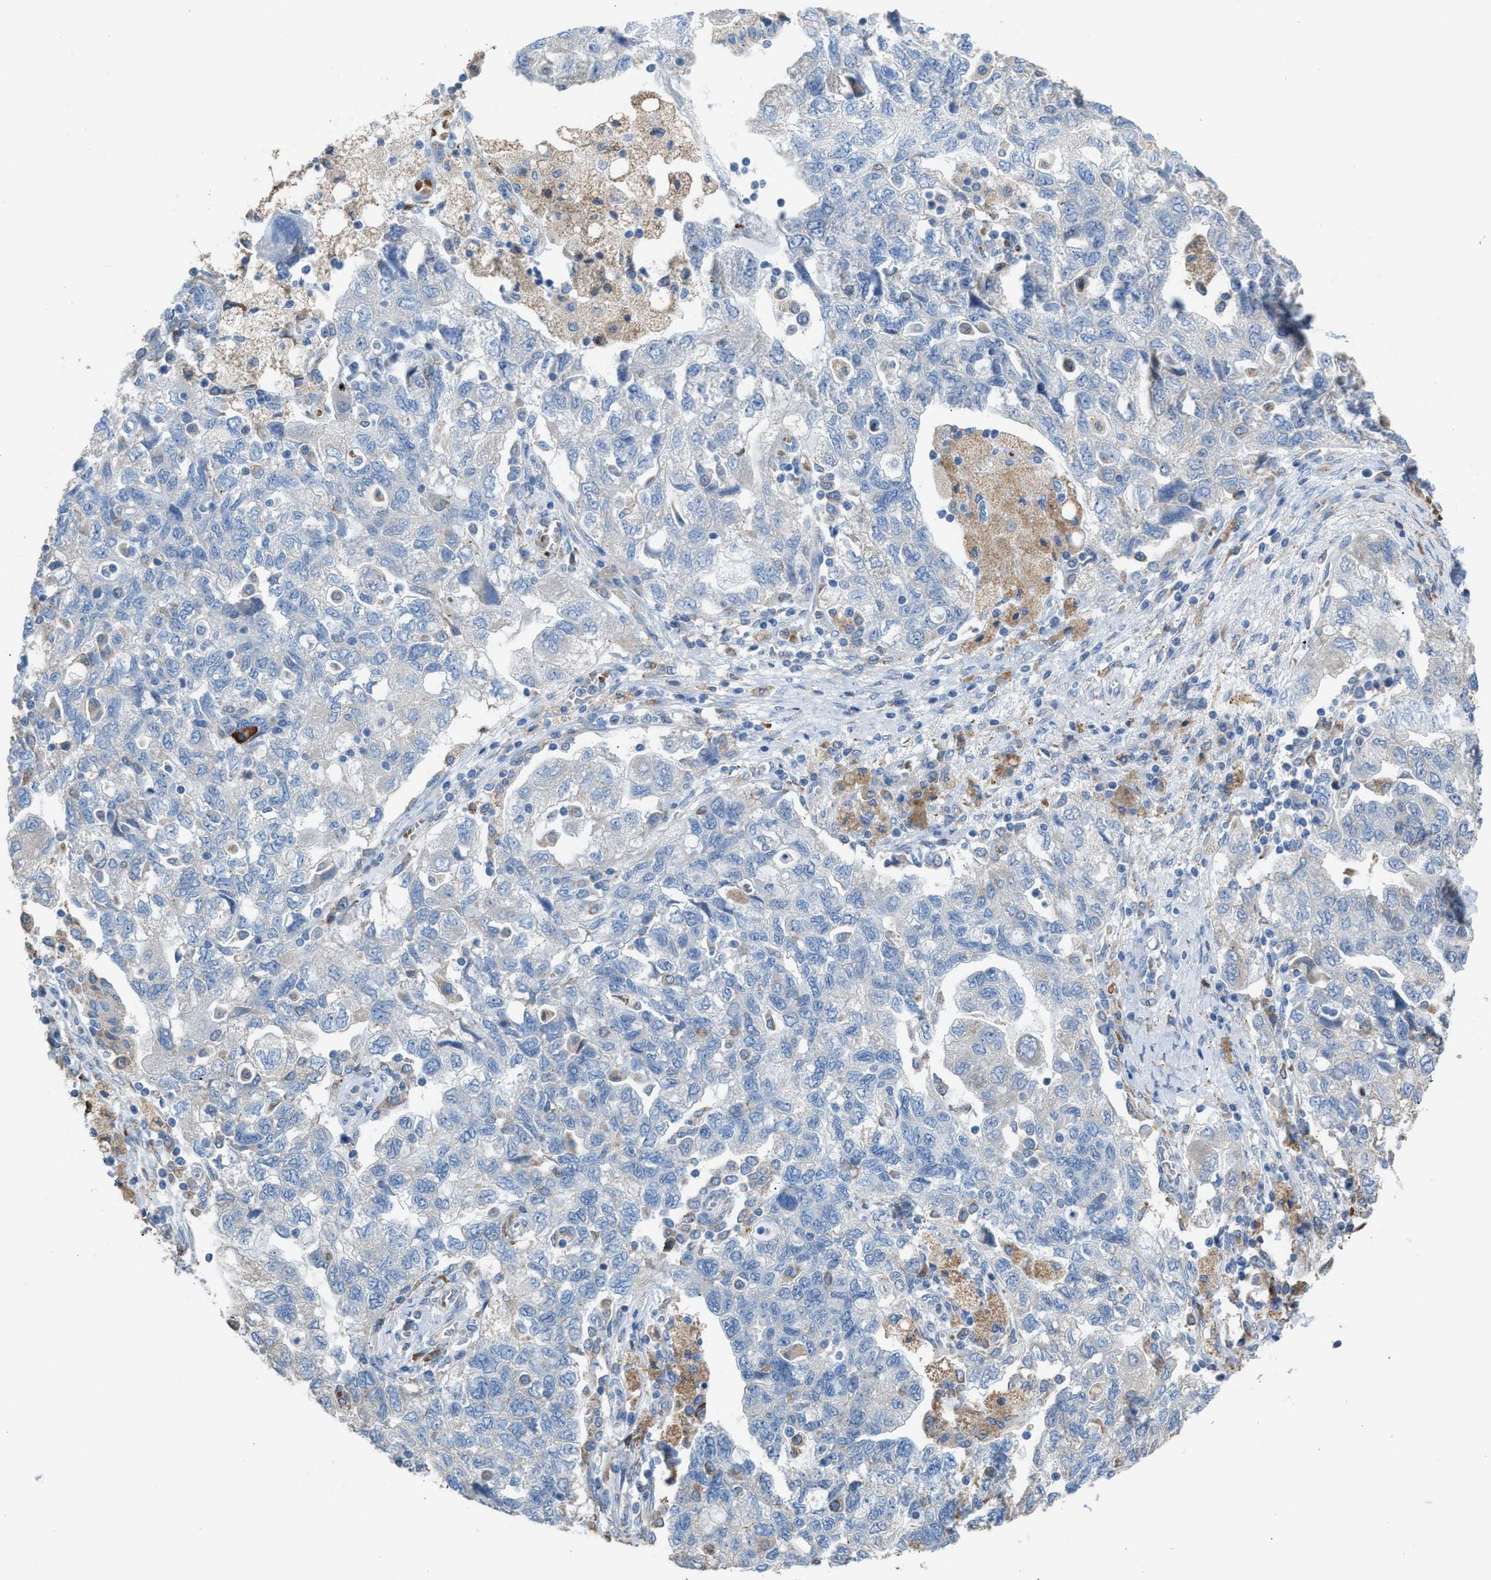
{"staining": {"intensity": "negative", "quantity": "none", "location": "none"}, "tissue": "ovarian cancer", "cell_type": "Tumor cells", "image_type": "cancer", "snomed": [{"axis": "morphology", "description": "Carcinoma, NOS"}, {"axis": "morphology", "description": "Cystadenocarcinoma, serous, NOS"}, {"axis": "topography", "description": "Ovary"}], "caption": "Ovarian cancer was stained to show a protein in brown. There is no significant positivity in tumor cells. Brightfield microscopy of immunohistochemistry stained with DAB (3,3'-diaminobenzidine) (brown) and hematoxylin (blue), captured at high magnification.", "gene": "CA3", "patient": {"sex": "female", "age": 69}}